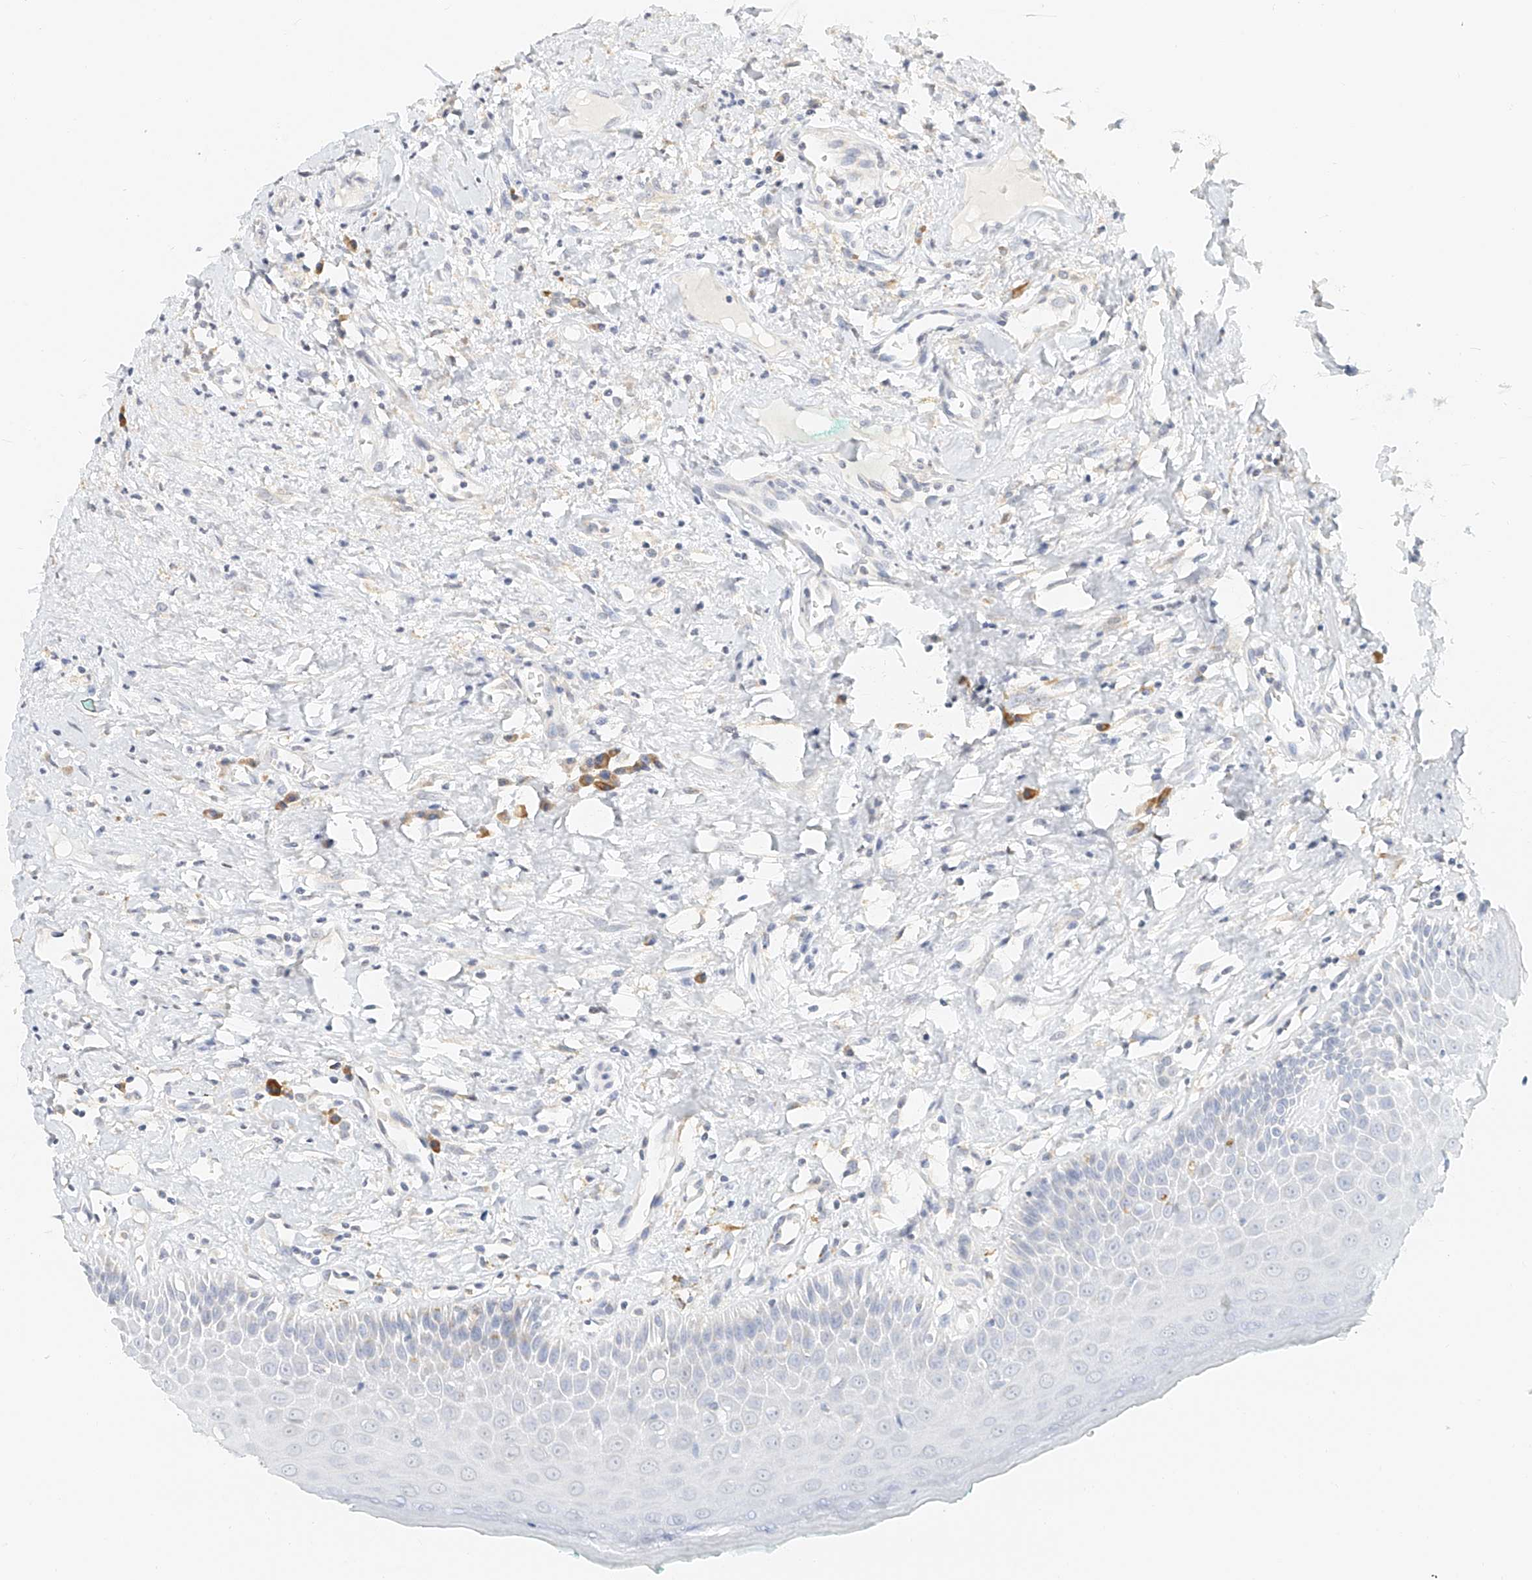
{"staining": {"intensity": "negative", "quantity": "none", "location": "none"}, "tissue": "oral mucosa", "cell_type": "Squamous epithelial cells", "image_type": "normal", "snomed": [{"axis": "morphology", "description": "Normal tissue, NOS"}, {"axis": "topography", "description": "Oral tissue"}], "caption": "An immunohistochemistry photomicrograph of benign oral mucosa is shown. There is no staining in squamous epithelial cells of oral mucosa. Brightfield microscopy of IHC stained with DAB (brown) and hematoxylin (blue), captured at high magnification.", "gene": "CXorf58", "patient": {"sex": "female", "age": 70}}